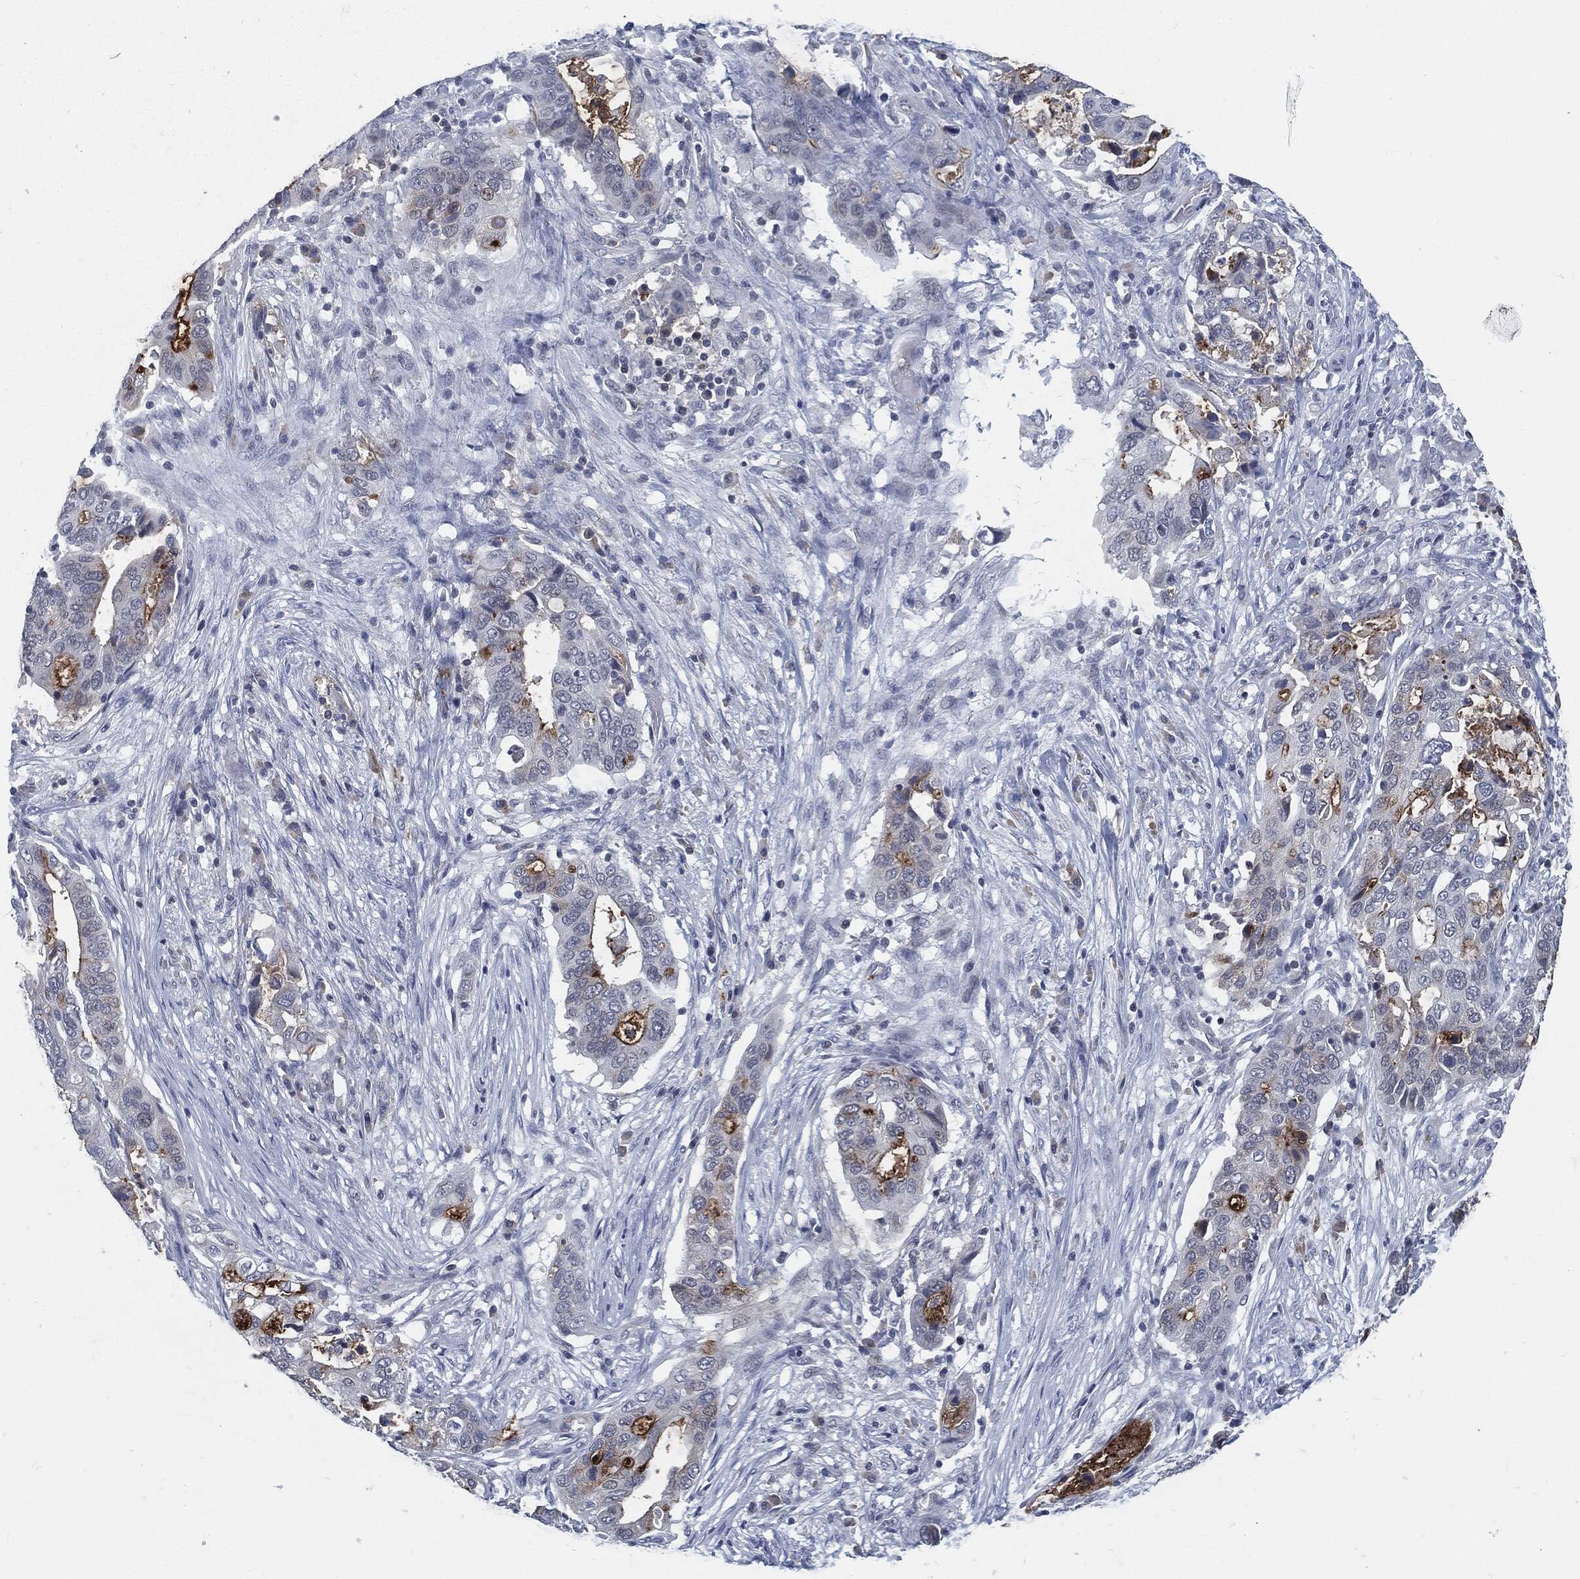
{"staining": {"intensity": "strong", "quantity": "<25%", "location": "cytoplasmic/membranous"}, "tissue": "stomach cancer", "cell_type": "Tumor cells", "image_type": "cancer", "snomed": [{"axis": "morphology", "description": "Adenocarcinoma, NOS"}, {"axis": "topography", "description": "Stomach"}], "caption": "Stomach cancer (adenocarcinoma) stained with IHC reveals strong cytoplasmic/membranous positivity in approximately <25% of tumor cells.", "gene": "PROM1", "patient": {"sex": "male", "age": 54}}